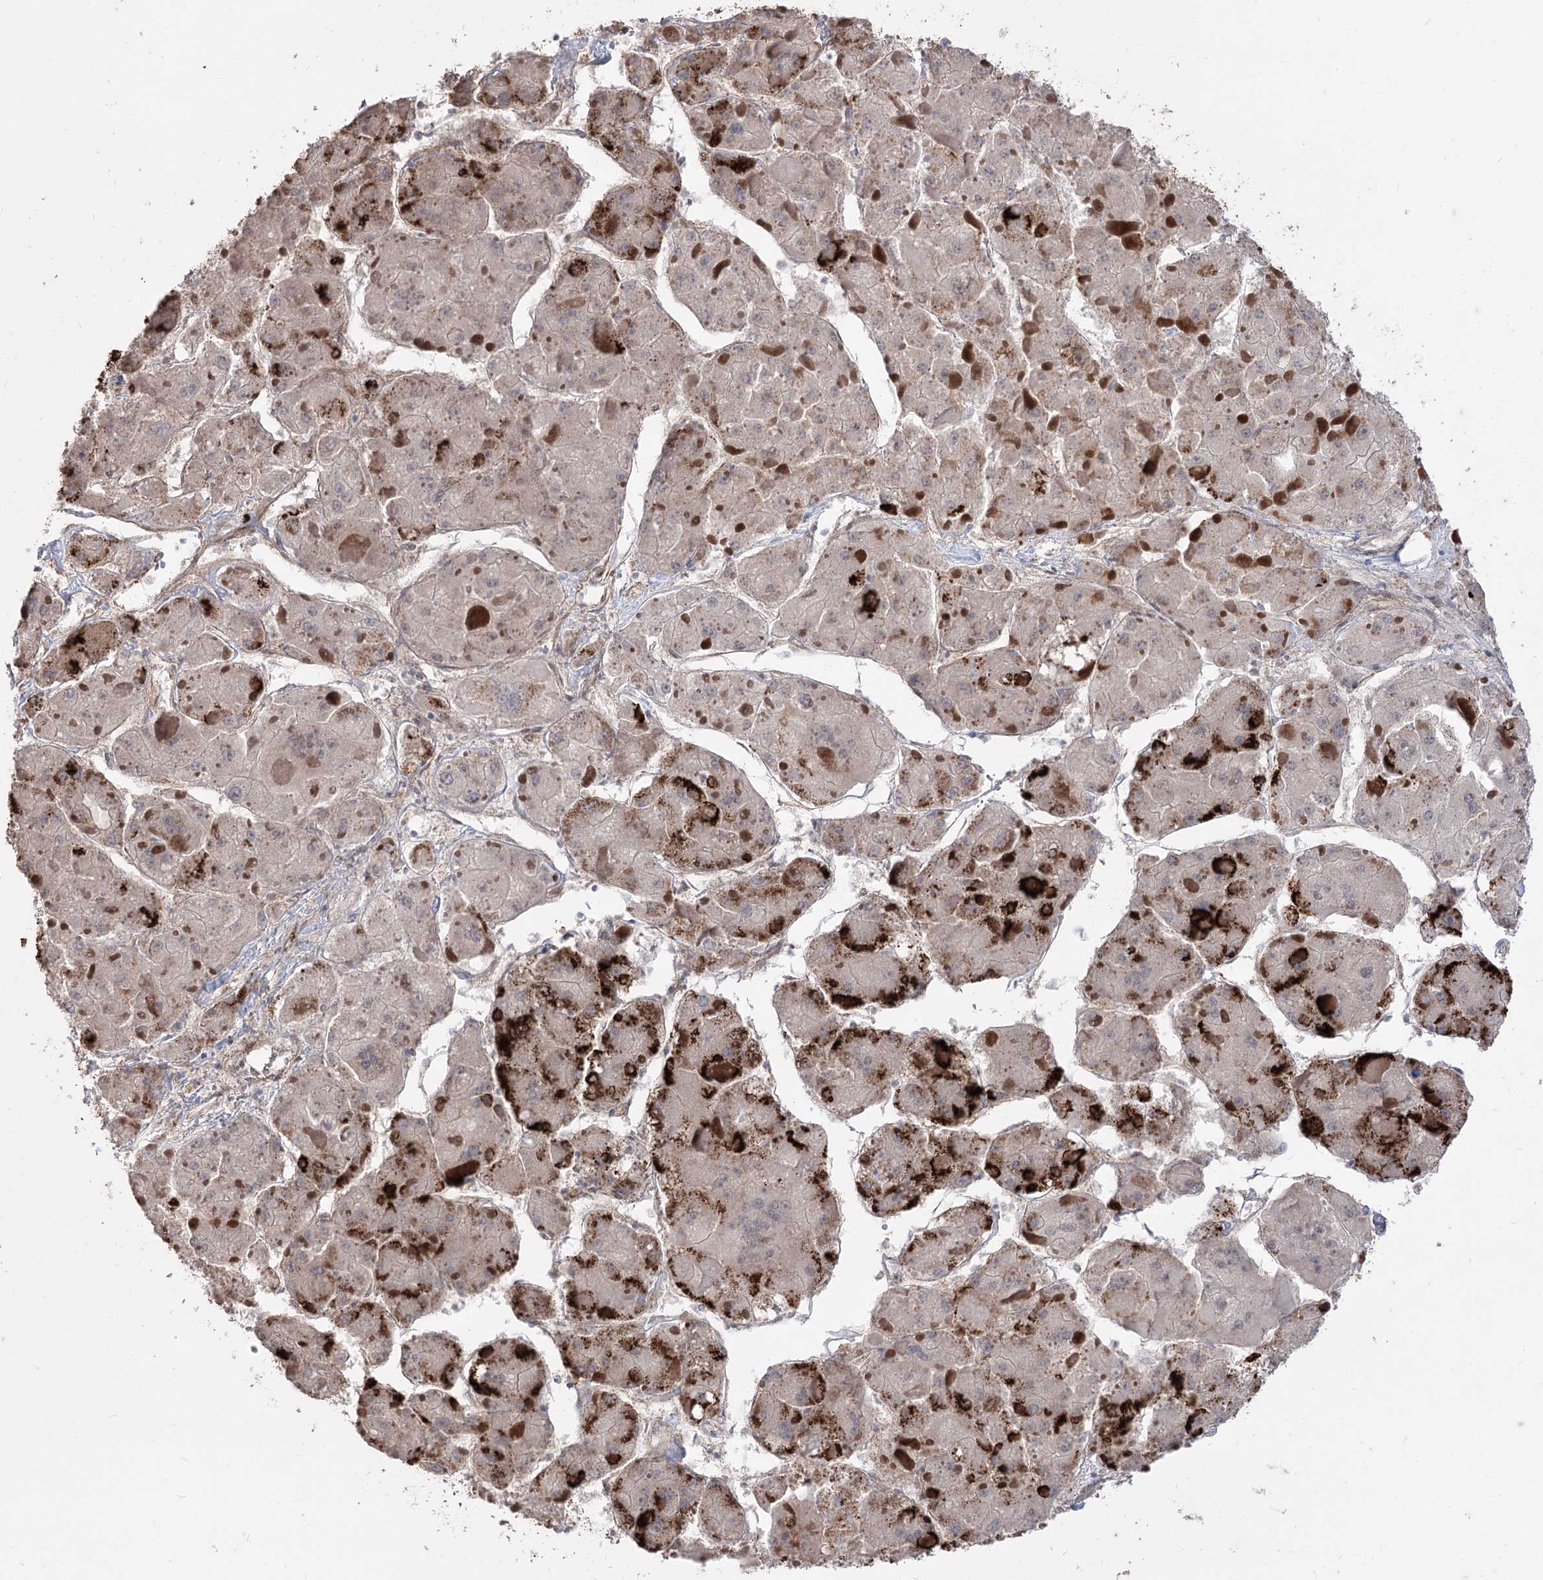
{"staining": {"intensity": "strong", "quantity": "25%-75%", "location": "cytoplasmic/membranous"}, "tissue": "liver cancer", "cell_type": "Tumor cells", "image_type": "cancer", "snomed": [{"axis": "morphology", "description": "Carcinoma, Hepatocellular, NOS"}, {"axis": "topography", "description": "Liver"}], "caption": "Immunohistochemistry of human liver cancer reveals high levels of strong cytoplasmic/membranous staining in approximately 25%-75% of tumor cells.", "gene": "ZSCAN23", "patient": {"sex": "female", "age": 73}}